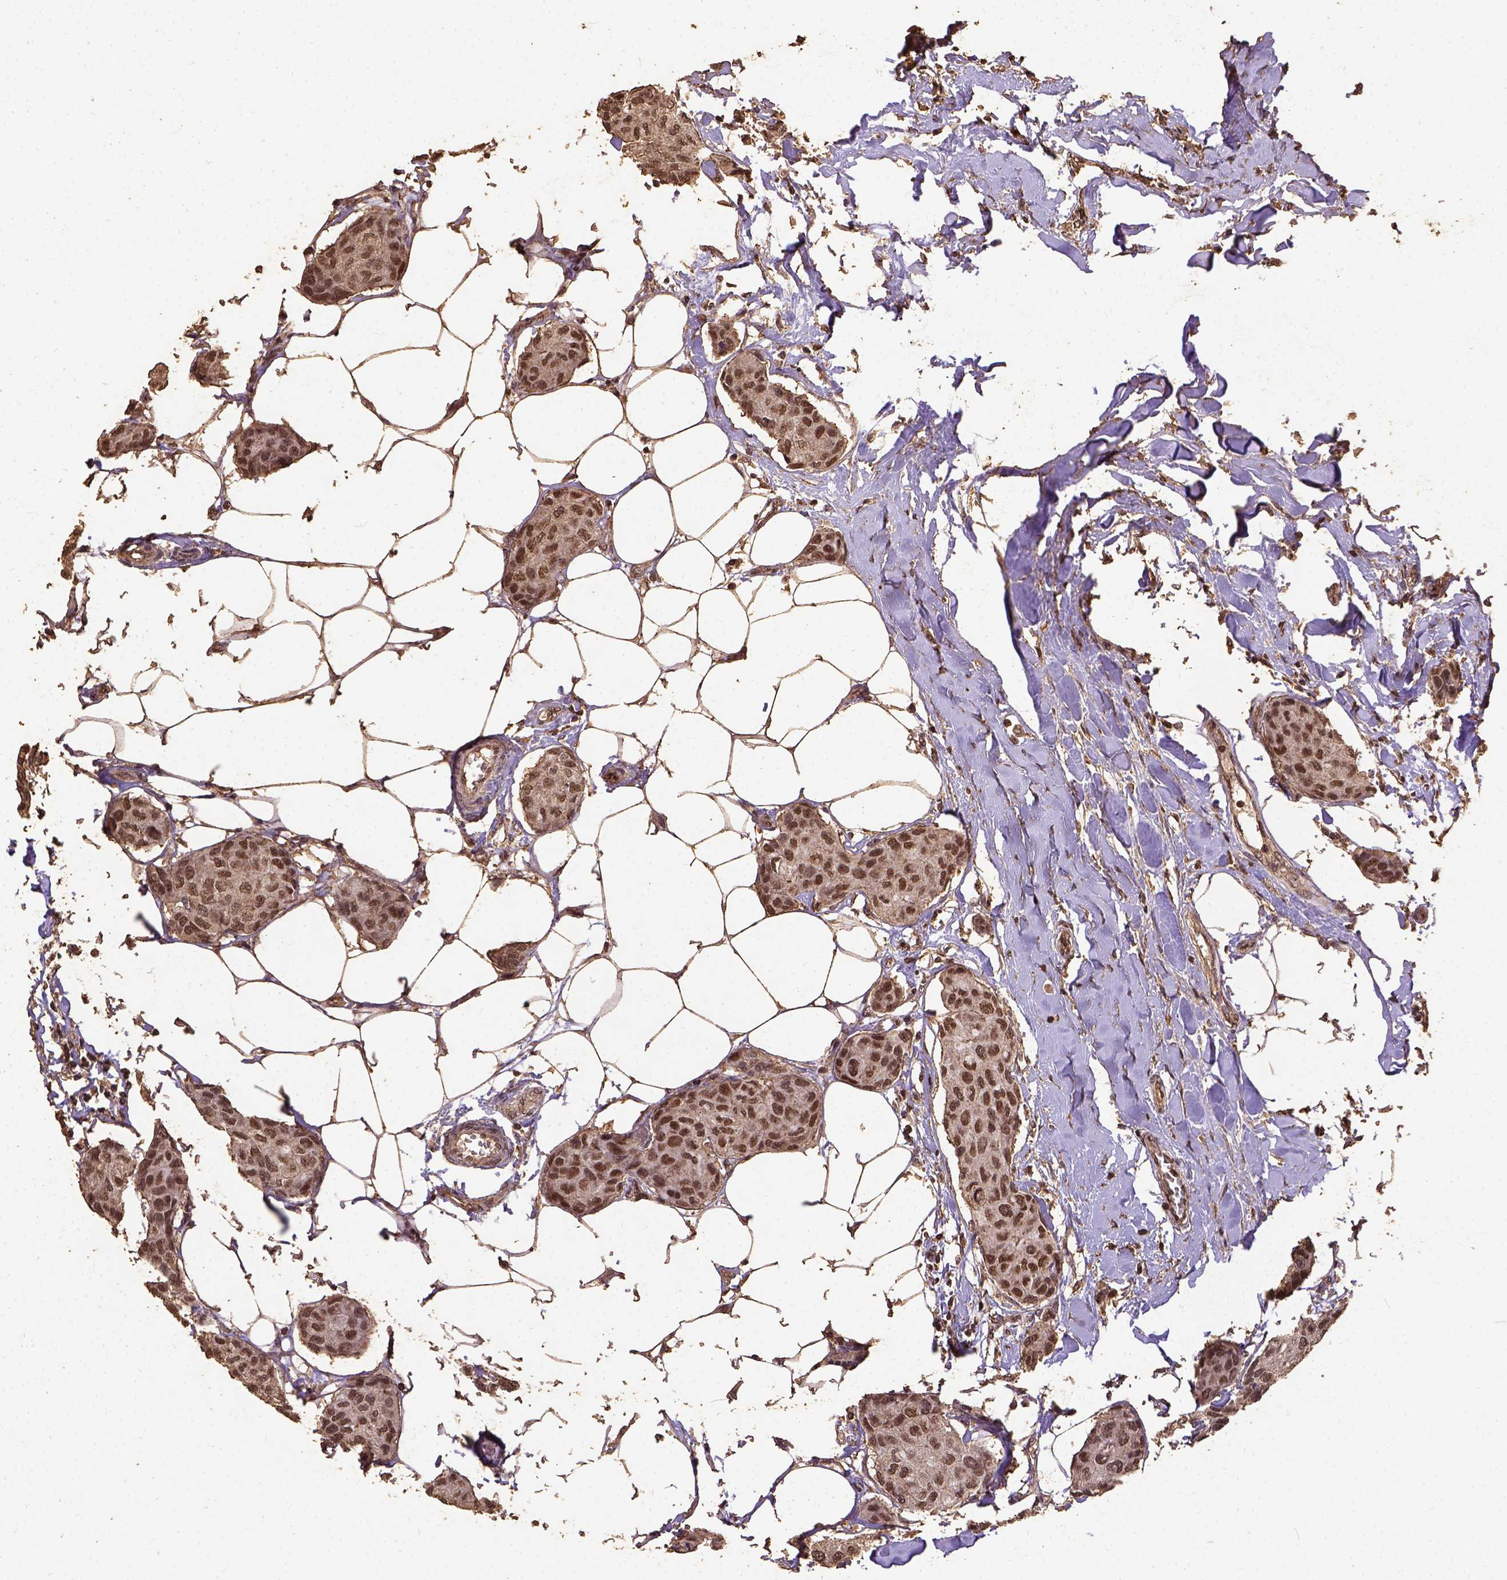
{"staining": {"intensity": "strong", "quantity": ">75%", "location": "nuclear"}, "tissue": "breast cancer", "cell_type": "Tumor cells", "image_type": "cancer", "snomed": [{"axis": "morphology", "description": "Duct carcinoma"}, {"axis": "topography", "description": "Breast"}], "caption": "This photomicrograph shows immunohistochemistry (IHC) staining of breast cancer (invasive ductal carcinoma), with high strong nuclear staining in approximately >75% of tumor cells.", "gene": "NACC1", "patient": {"sex": "female", "age": 80}}